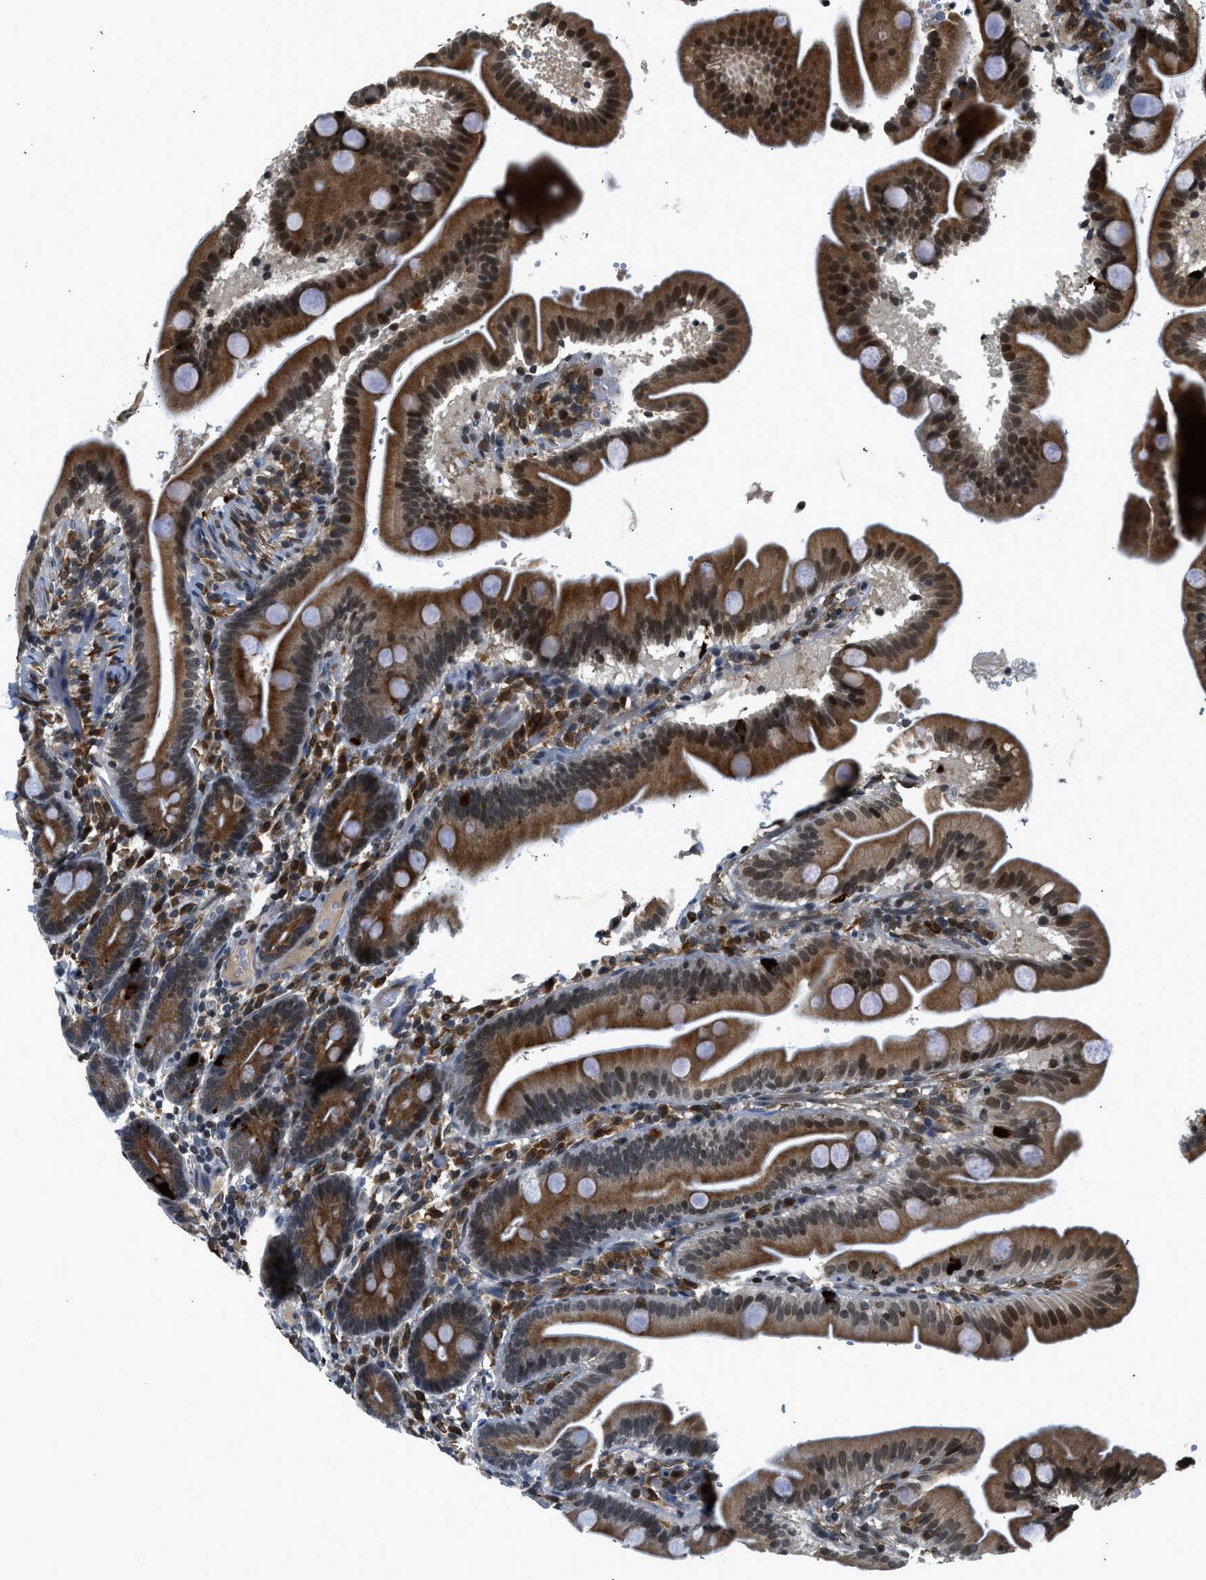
{"staining": {"intensity": "moderate", "quantity": ">75%", "location": "cytoplasmic/membranous"}, "tissue": "duodenum", "cell_type": "Glandular cells", "image_type": "normal", "snomed": [{"axis": "morphology", "description": "Normal tissue, NOS"}, {"axis": "topography", "description": "Duodenum"}], "caption": "Immunohistochemistry image of benign duodenum: duodenum stained using immunohistochemistry reveals medium levels of moderate protein expression localized specifically in the cytoplasmic/membranous of glandular cells, appearing as a cytoplasmic/membranous brown color.", "gene": "RETREG3", "patient": {"sex": "male", "age": 54}}